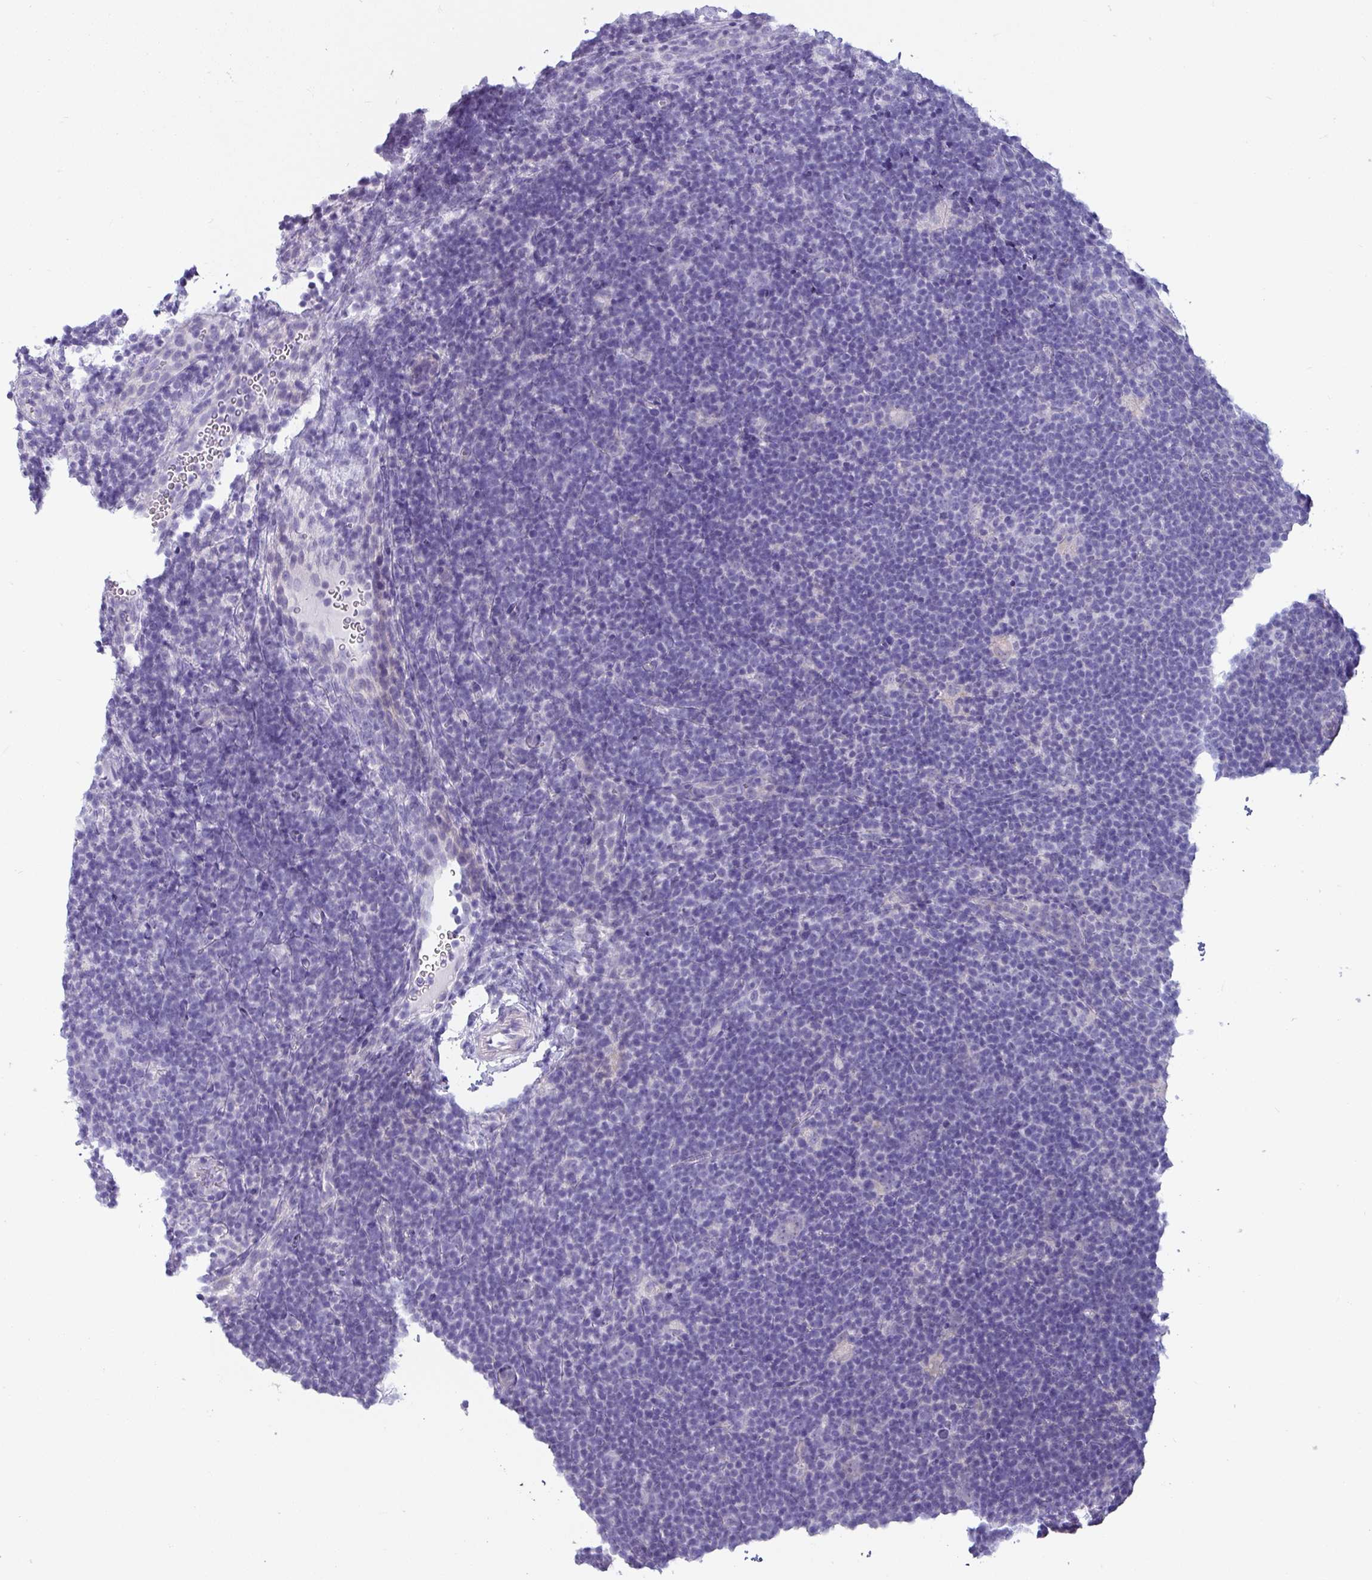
{"staining": {"intensity": "negative", "quantity": "none", "location": "none"}, "tissue": "lymphoma", "cell_type": "Tumor cells", "image_type": "cancer", "snomed": [{"axis": "morphology", "description": "Hodgkin's disease, NOS"}, {"axis": "topography", "description": "Lymph node"}], "caption": "This is a histopathology image of immunohistochemistry staining of lymphoma, which shows no staining in tumor cells.", "gene": "VCY1B", "patient": {"sex": "female", "age": 57}}